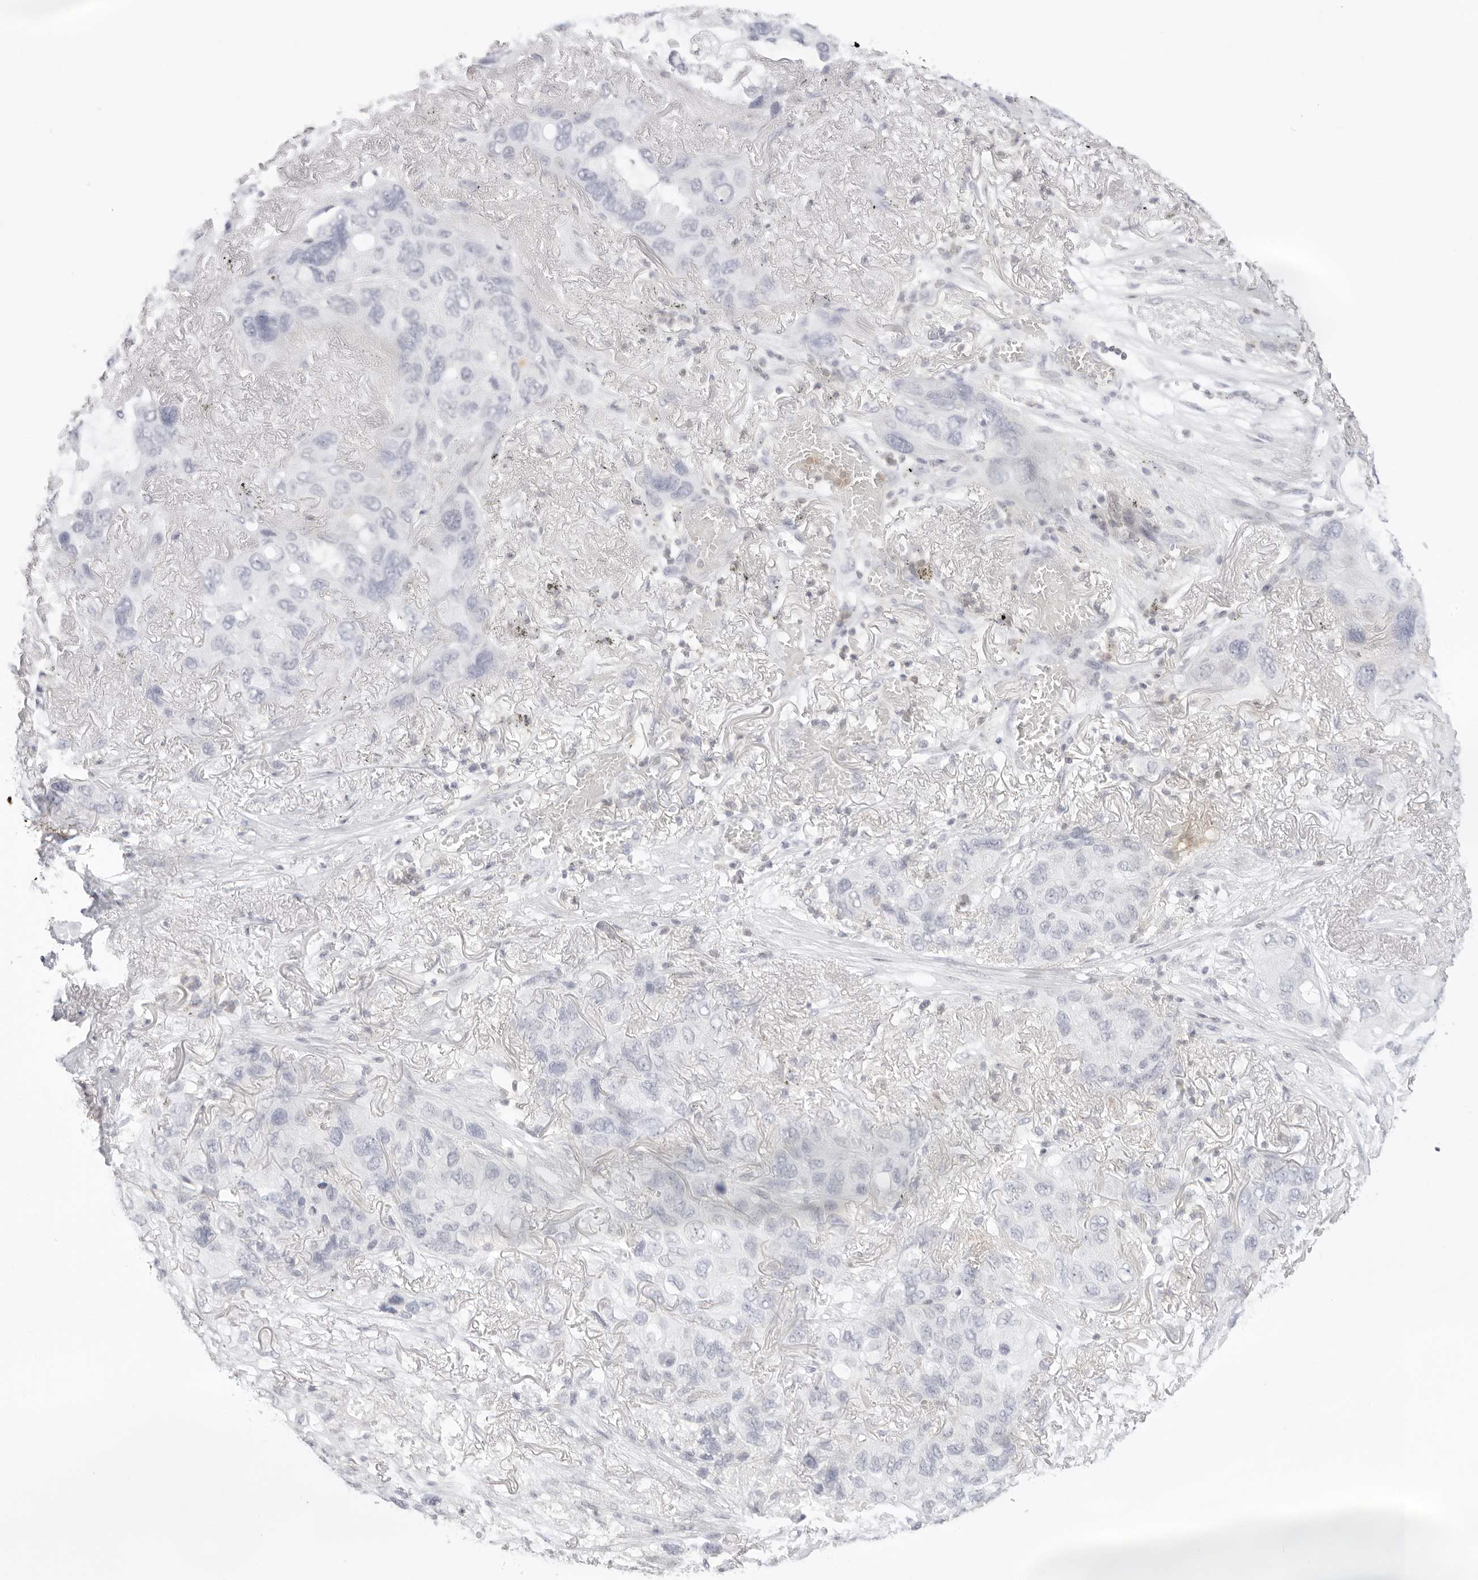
{"staining": {"intensity": "negative", "quantity": "none", "location": "none"}, "tissue": "lung cancer", "cell_type": "Tumor cells", "image_type": "cancer", "snomed": [{"axis": "morphology", "description": "Squamous cell carcinoma, NOS"}, {"axis": "topography", "description": "Lung"}], "caption": "DAB immunohistochemical staining of human lung cancer exhibits no significant expression in tumor cells. The staining is performed using DAB (3,3'-diaminobenzidine) brown chromogen with nuclei counter-stained in using hematoxylin.", "gene": "TNFRSF14", "patient": {"sex": "female", "age": 73}}